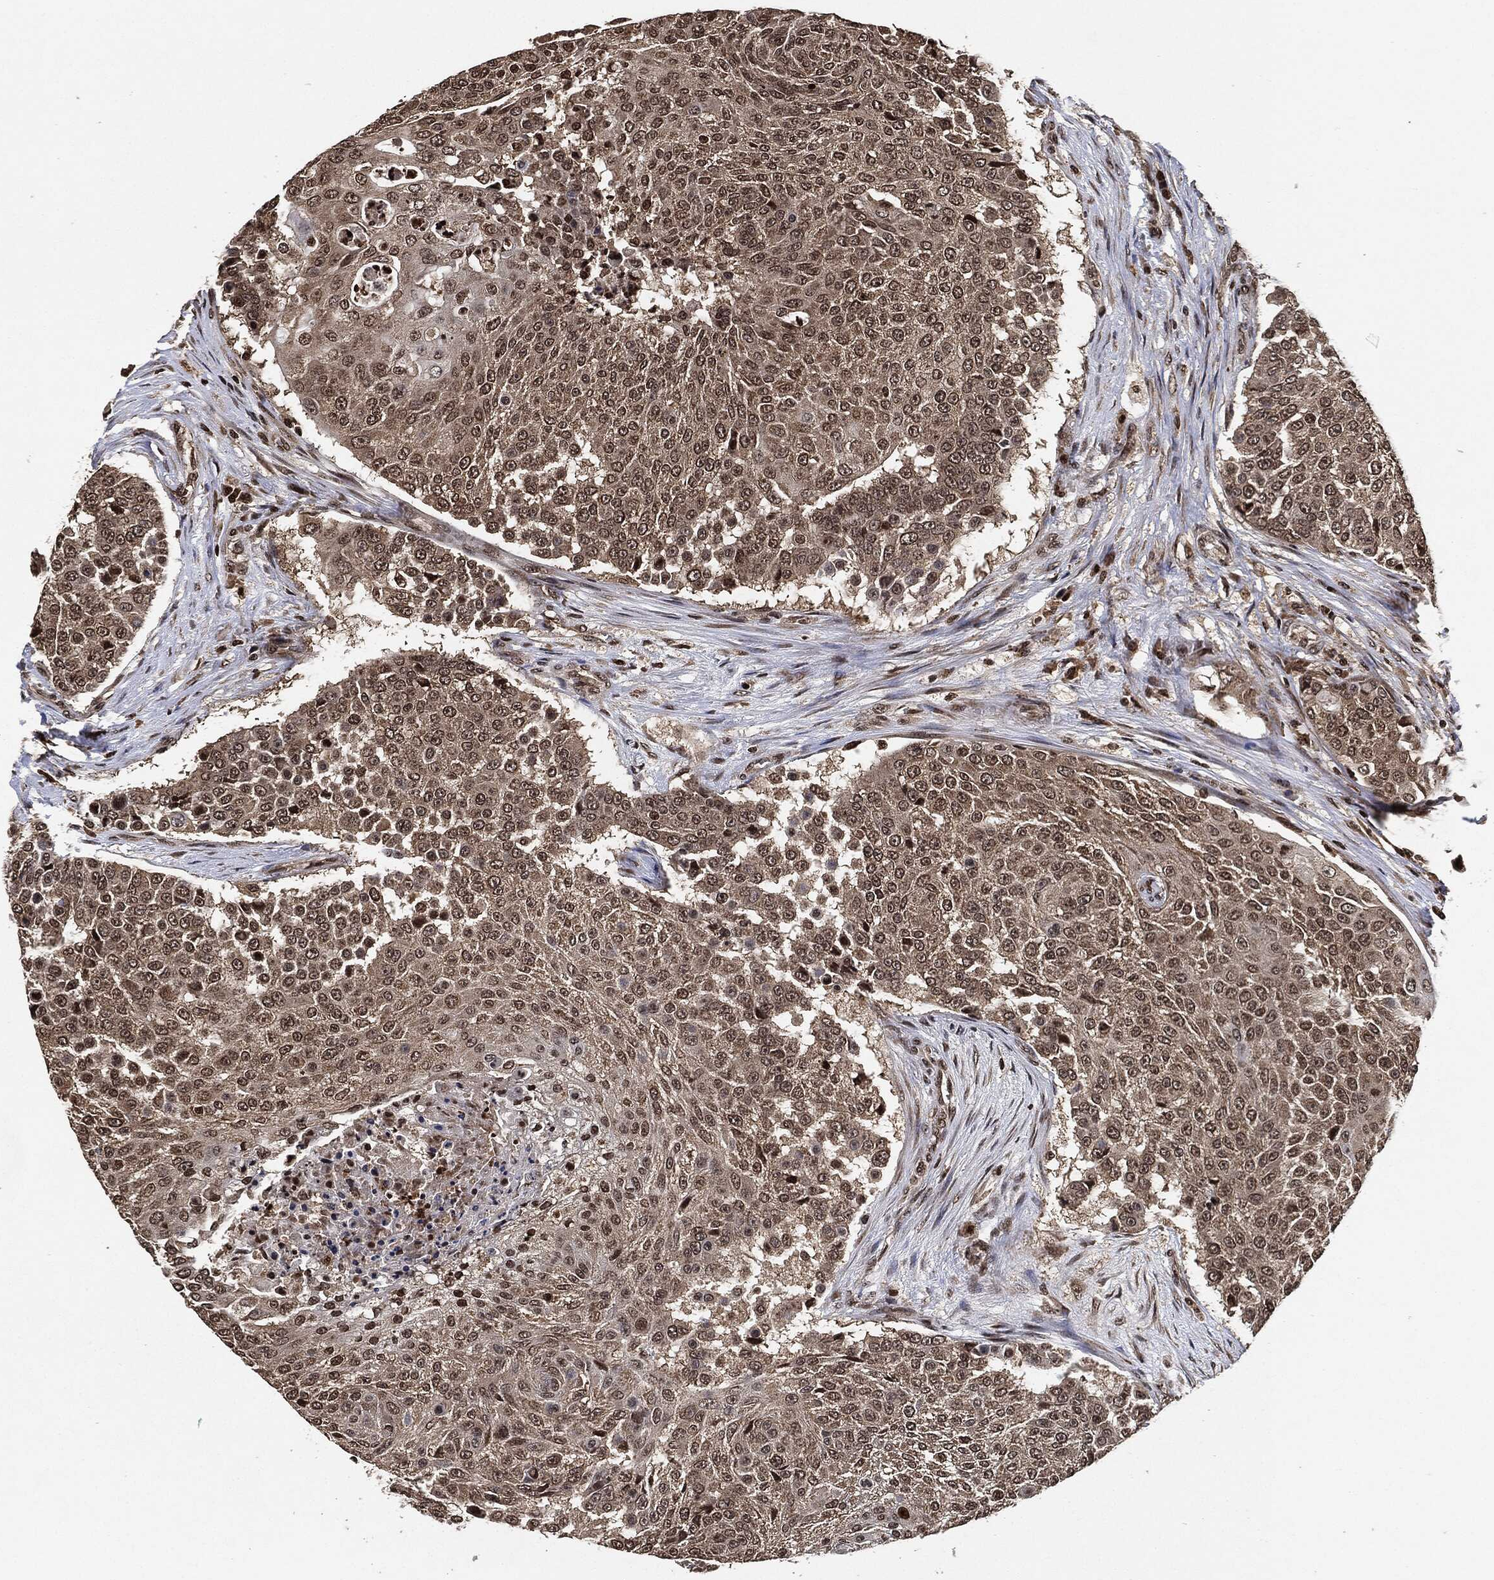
{"staining": {"intensity": "weak", "quantity": "25%-75%", "location": "cytoplasmic/membranous,nuclear"}, "tissue": "urothelial cancer", "cell_type": "Tumor cells", "image_type": "cancer", "snomed": [{"axis": "morphology", "description": "Urothelial carcinoma, High grade"}, {"axis": "topography", "description": "Urinary bladder"}], "caption": "DAB (3,3'-diaminobenzidine) immunohistochemical staining of human high-grade urothelial carcinoma displays weak cytoplasmic/membranous and nuclear protein positivity in about 25%-75% of tumor cells.", "gene": "PDK1", "patient": {"sex": "female", "age": 63}}